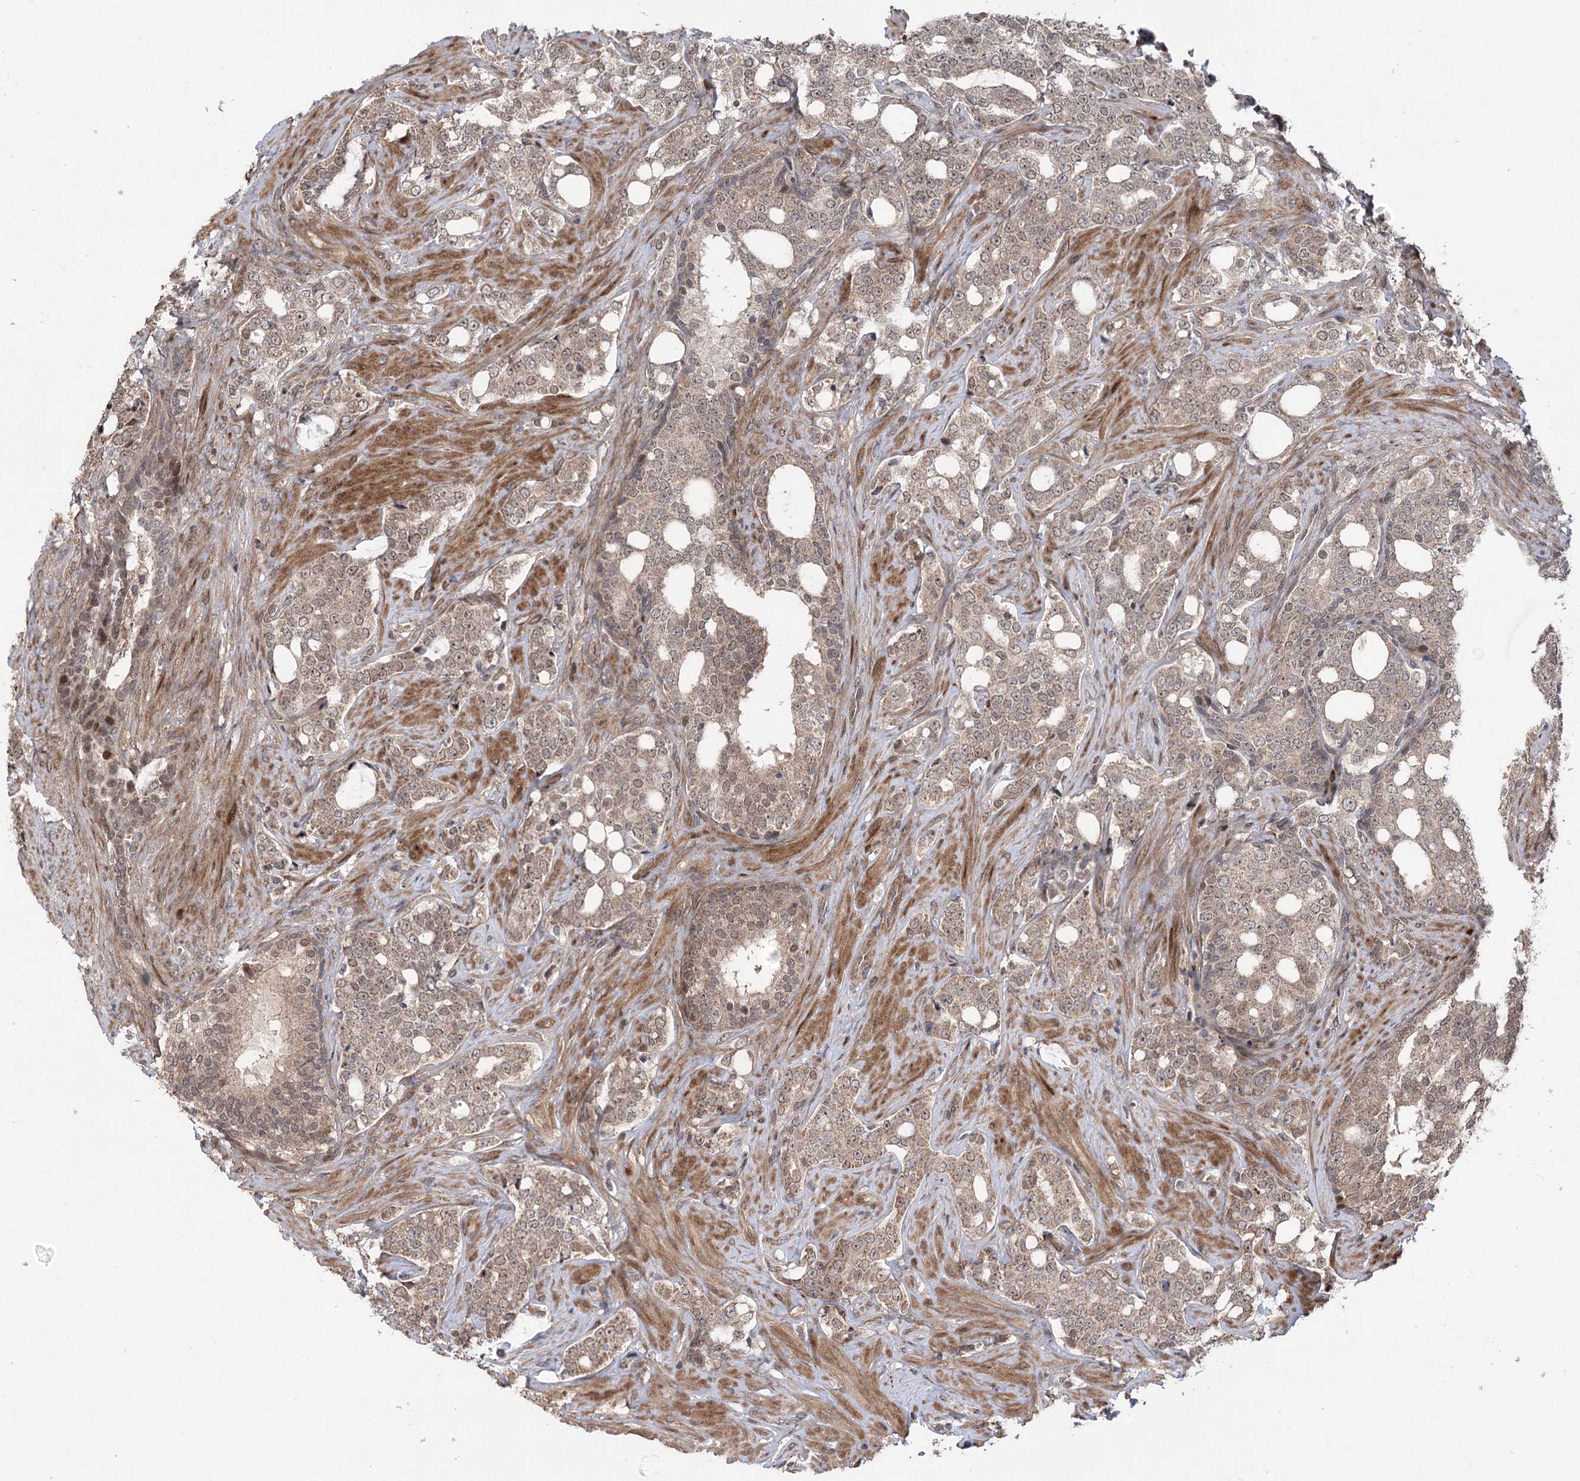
{"staining": {"intensity": "weak", "quantity": "<25%", "location": "nuclear"}, "tissue": "prostate cancer", "cell_type": "Tumor cells", "image_type": "cancer", "snomed": [{"axis": "morphology", "description": "Adenocarcinoma, High grade"}, {"axis": "topography", "description": "Prostate"}], "caption": "DAB immunohistochemical staining of prostate cancer displays no significant positivity in tumor cells.", "gene": "TENM2", "patient": {"sex": "male", "age": 64}}